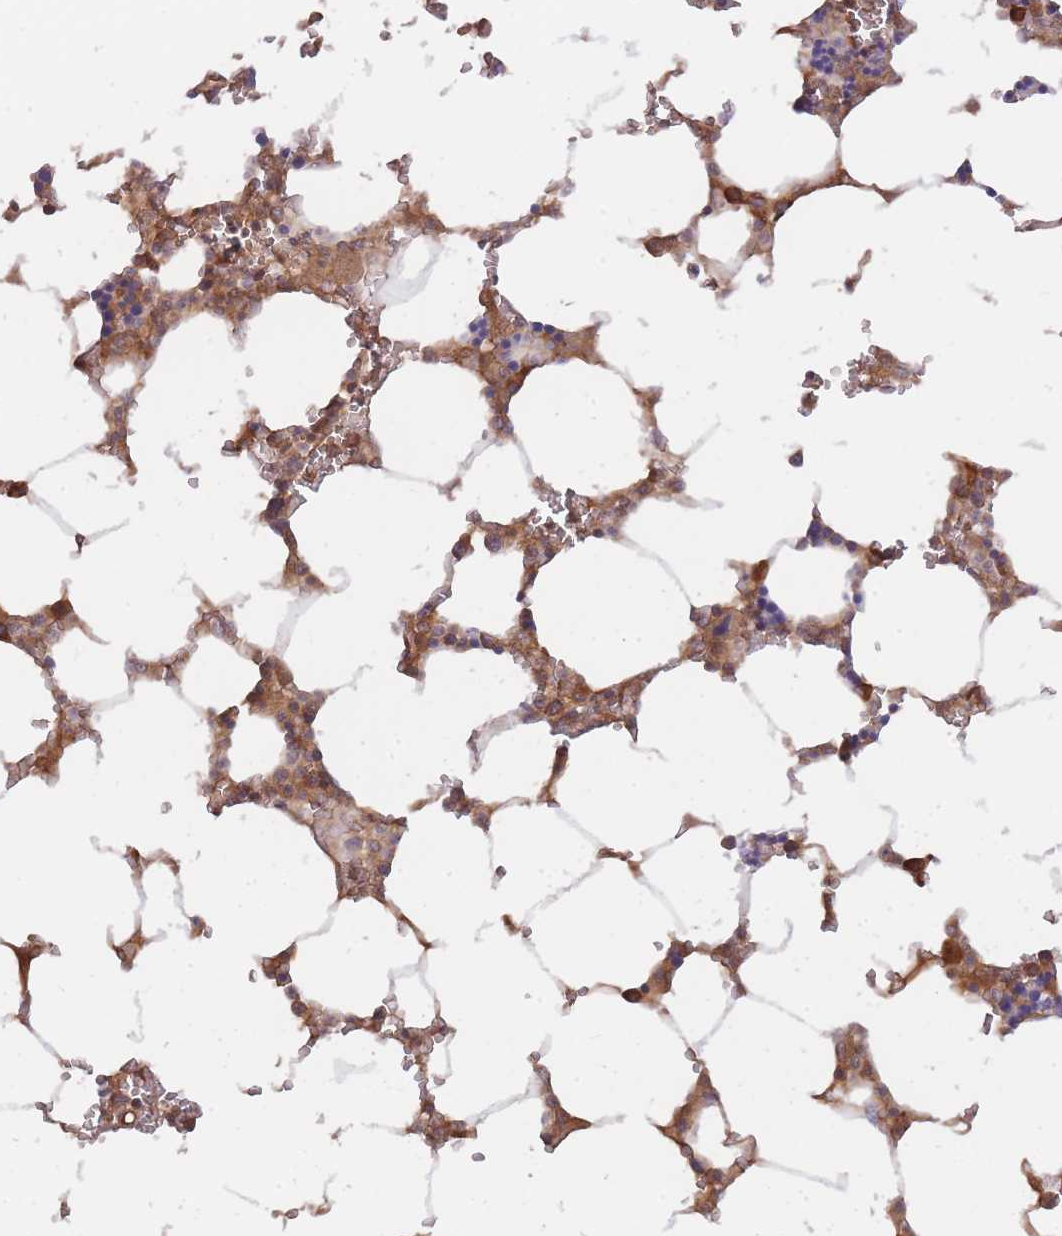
{"staining": {"intensity": "moderate", "quantity": "25%-75%", "location": "cytoplasmic/membranous"}, "tissue": "bone marrow", "cell_type": "Hematopoietic cells", "image_type": "normal", "snomed": [{"axis": "morphology", "description": "Normal tissue, NOS"}, {"axis": "topography", "description": "Bone marrow"}], "caption": "A histopathology image of human bone marrow stained for a protein displays moderate cytoplasmic/membranous brown staining in hematopoietic cells.", "gene": "PIP4P1", "patient": {"sex": "male", "age": 64}}